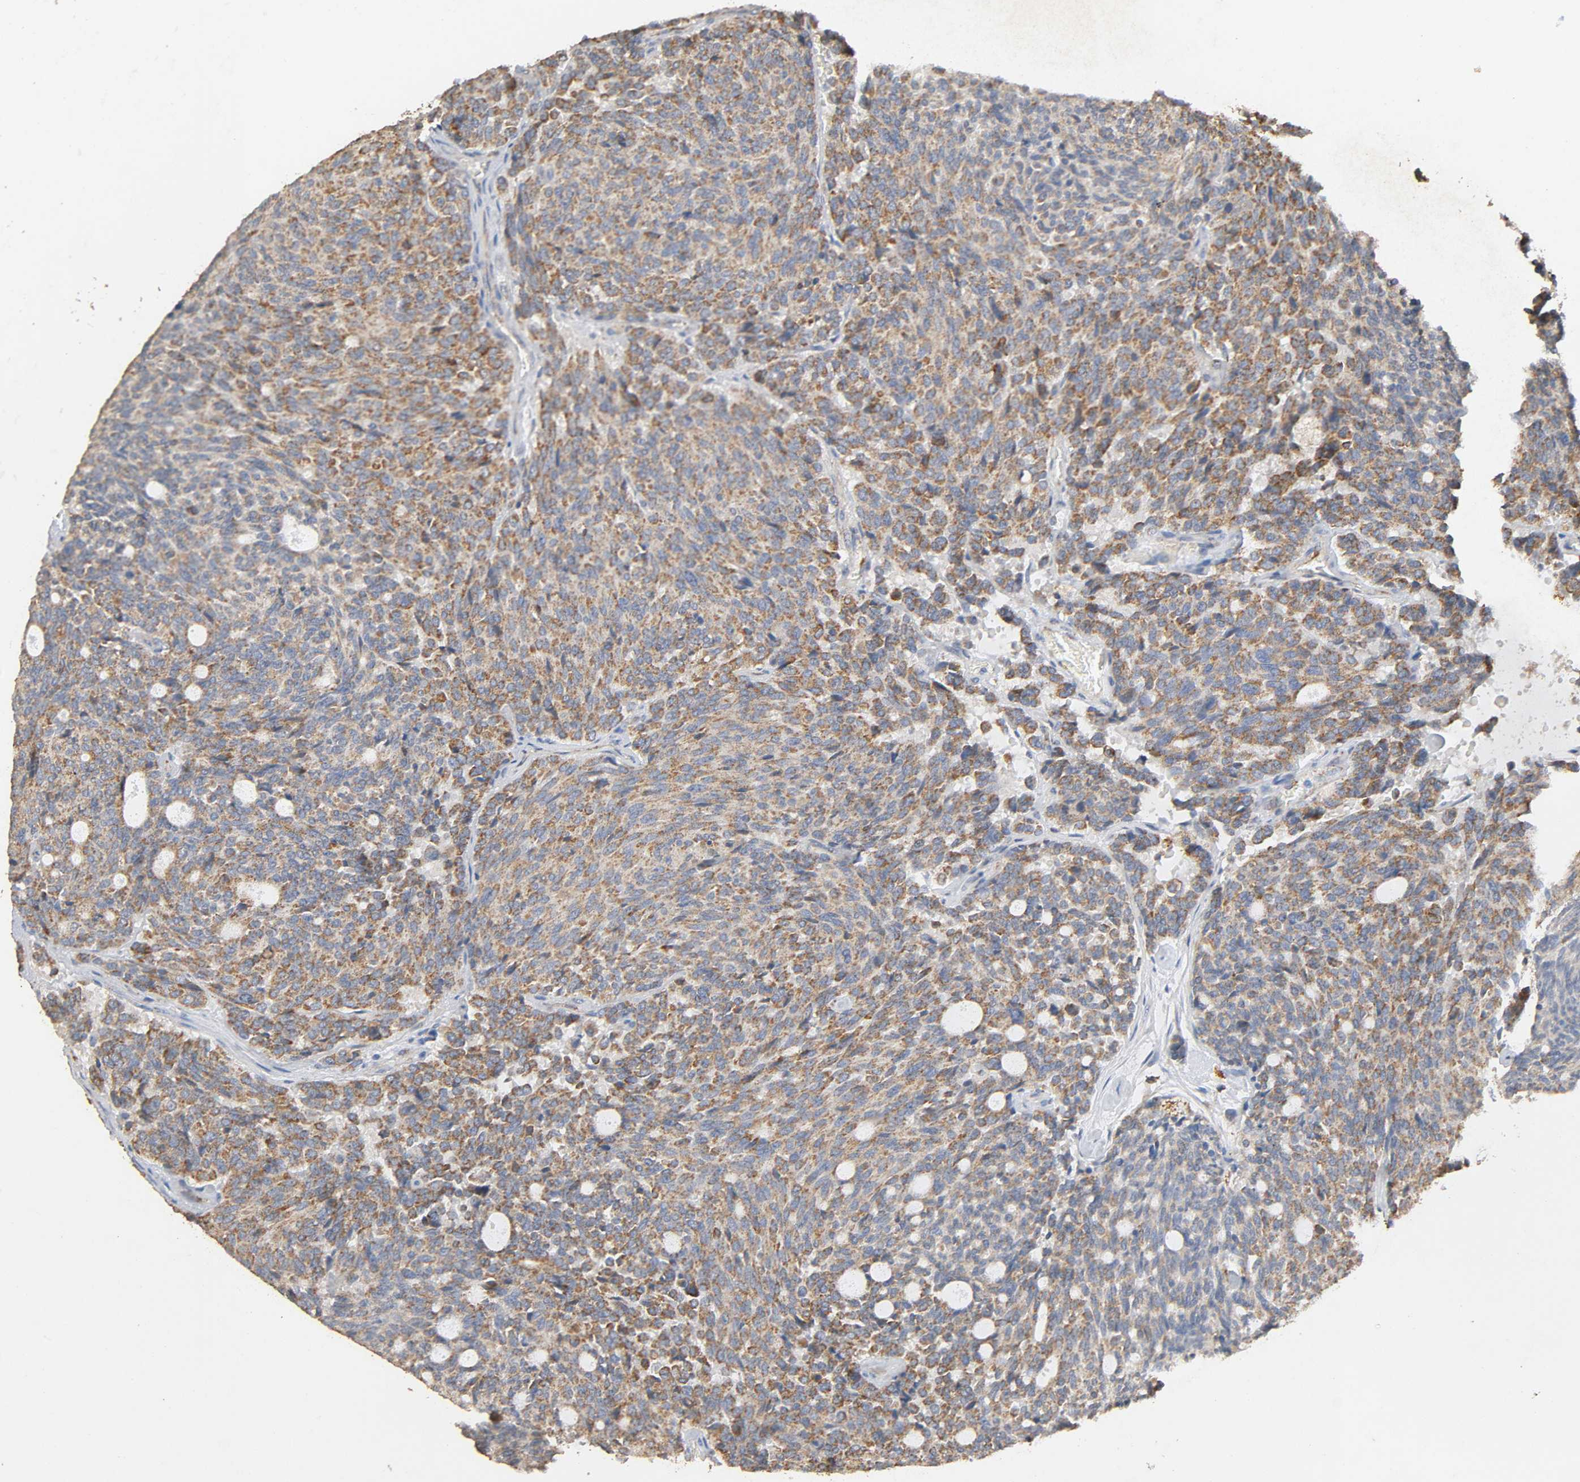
{"staining": {"intensity": "weak", "quantity": "25%-75%", "location": "cytoplasmic/membranous"}, "tissue": "carcinoid", "cell_type": "Tumor cells", "image_type": "cancer", "snomed": [{"axis": "morphology", "description": "Carcinoid, malignant, NOS"}, {"axis": "topography", "description": "Pancreas"}], "caption": "Carcinoid was stained to show a protein in brown. There is low levels of weak cytoplasmic/membranous positivity in approximately 25%-75% of tumor cells. (DAB (3,3'-diaminobenzidine) IHC, brown staining for protein, blue staining for nuclei).", "gene": "NDUFS3", "patient": {"sex": "female", "age": 54}}